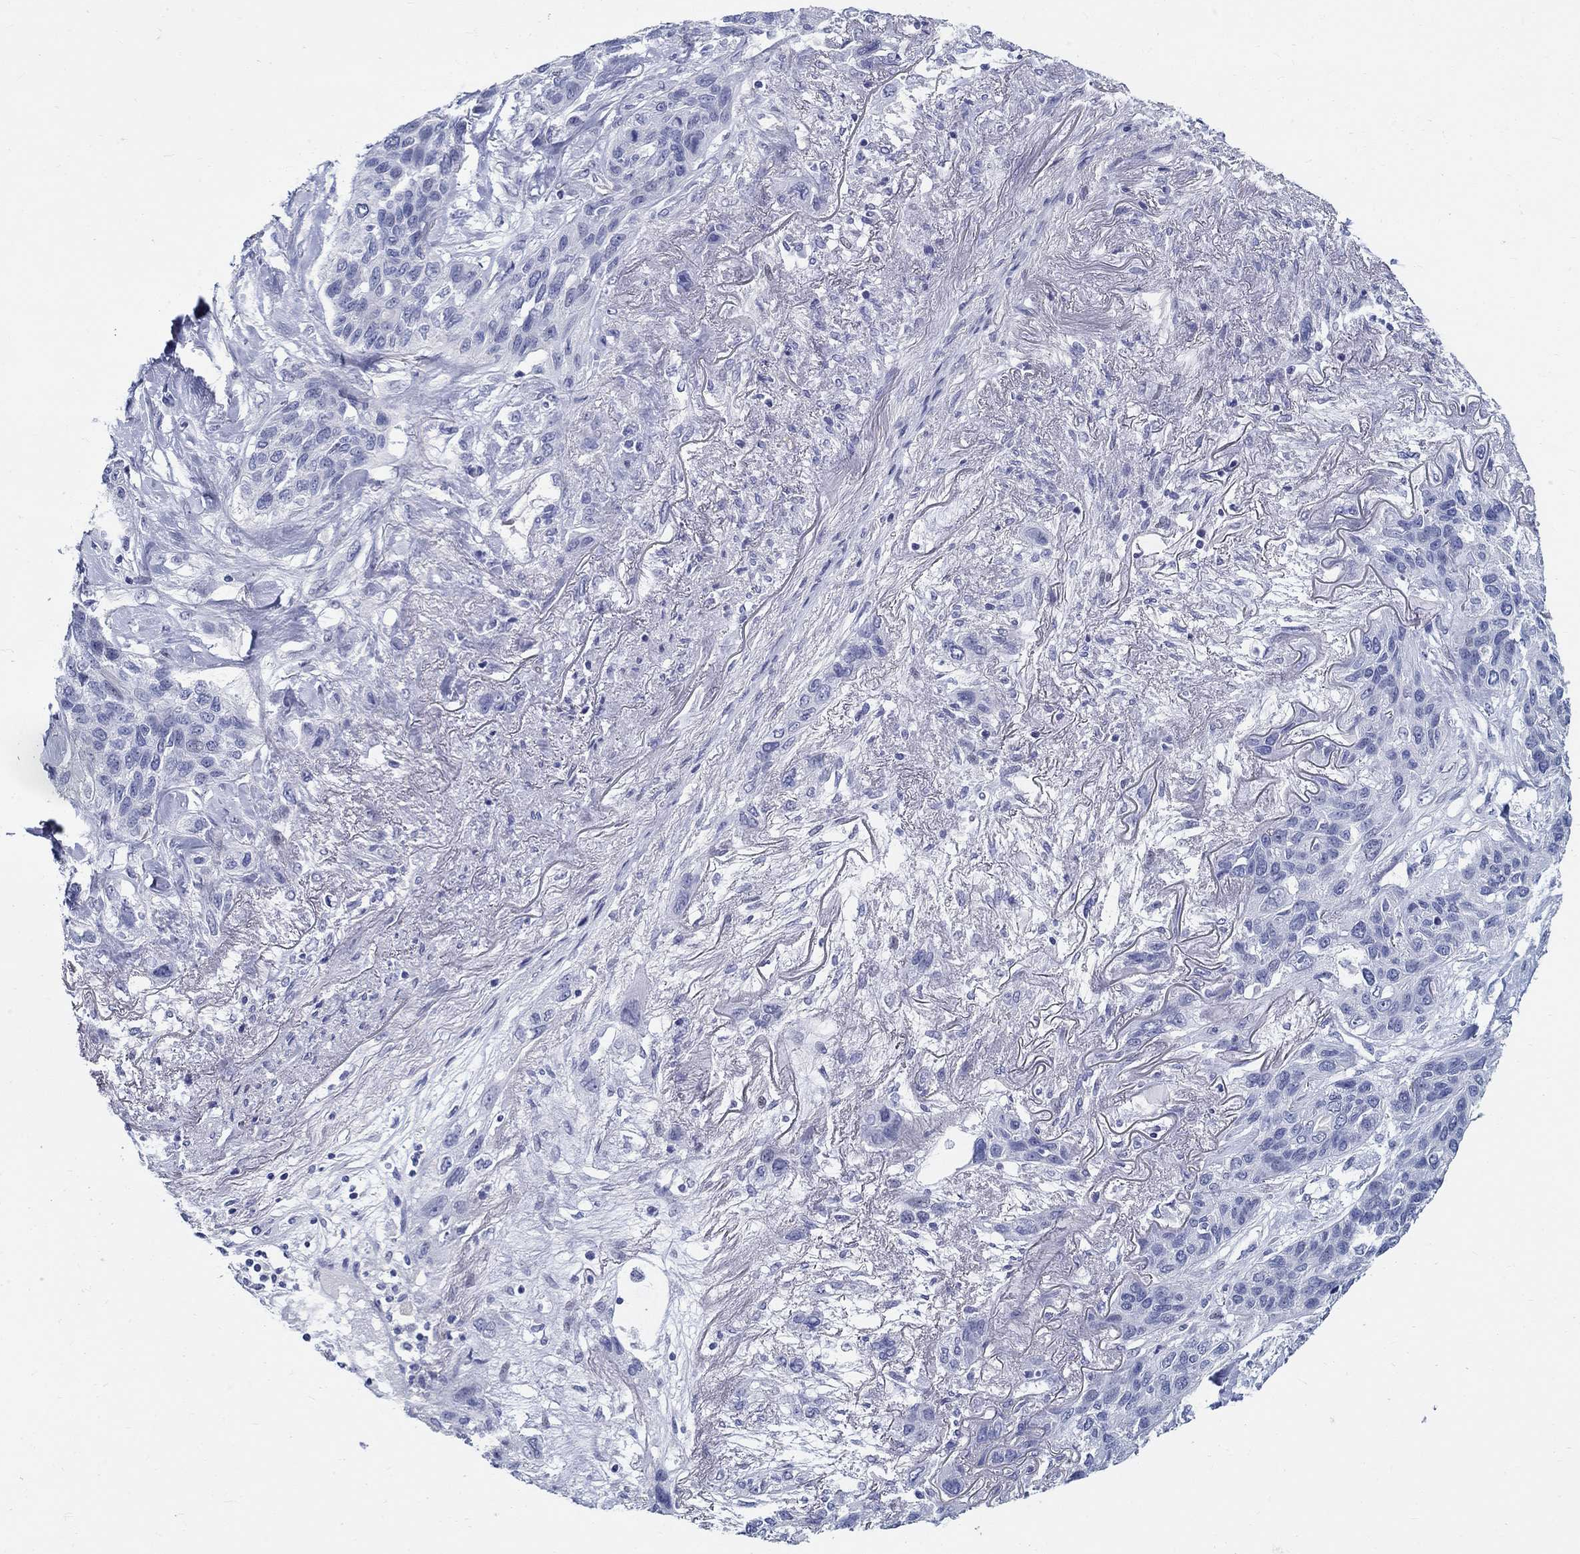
{"staining": {"intensity": "negative", "quantity": "none", "location": "none"}, "tissue": "lung cancer", "cell_type": "Tumor cells", "image_type": "cancer", "snomed": [{"axis": "morphology", "description": "Squamous cell carcinoma, NOS"}, {"axis": "topography", "description": "Lung"}], "caption": "Immunohistochemical staining of human lung cancer exhibits no significant expression in tumor cells.", "gene": "CRYGS", "patient": {"sex": "female", "age": 70}}